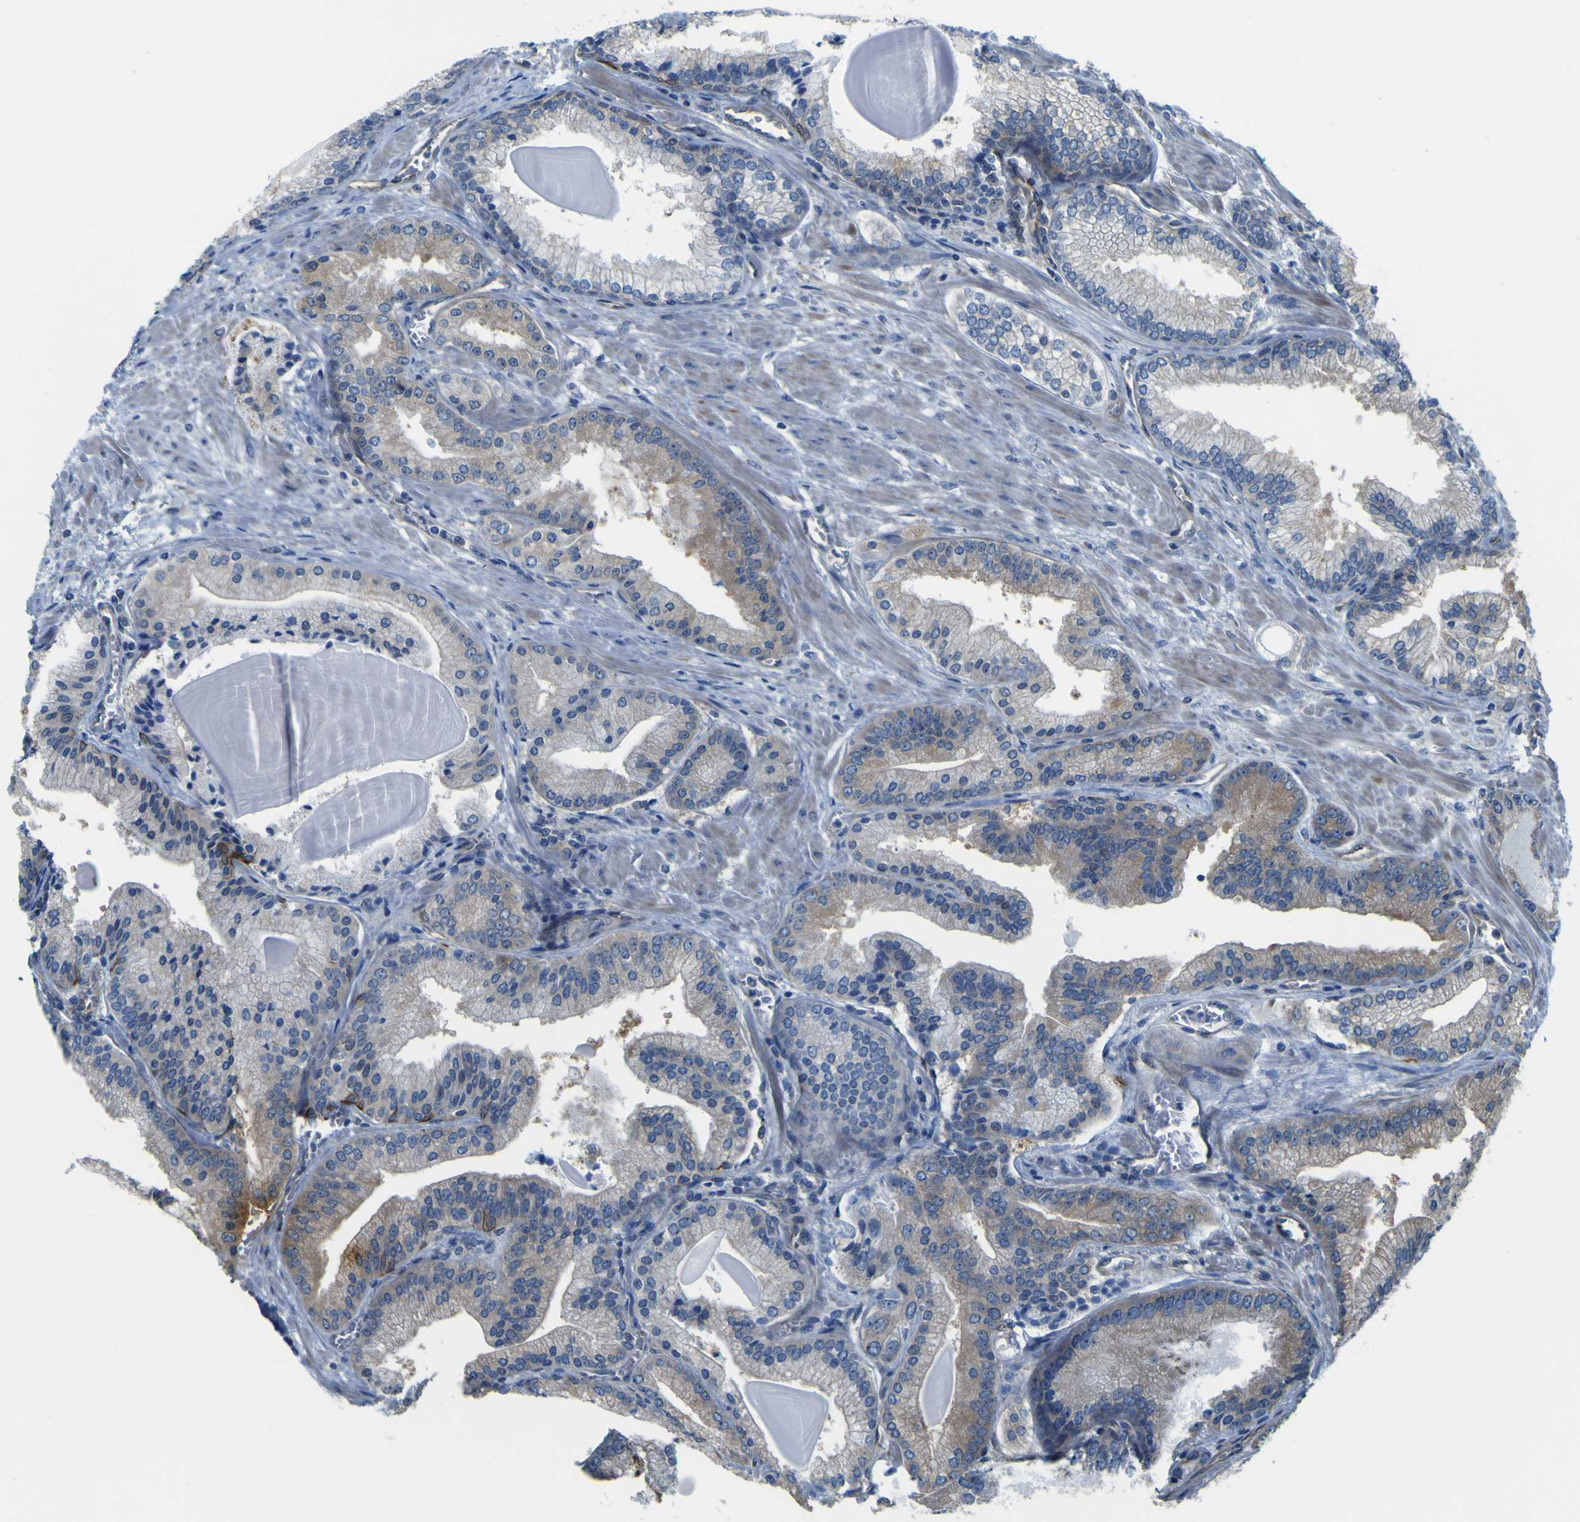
{"staining": {"intensity": "moderate", "quantity": "<25%", "location": "cytoplasmic/membranous"}, "tissue": "prostate cancer", "cell_type": "Tumor cells", "image_type": "cancer", "snomed": [{"axis": "morphology", "description": "Adenocarcinoma, Low grade"}, {"axis": "topography", "description": "Prostate"}], "caption": "Low-grade adenocarcinoma (prostate) stained for a protein (brown) displays moderate cytoplasmic/membranous positive staining in approximately <25% of tumor cells.", "gene": "JPH1", "patient": {"sex": "male", "age": 59}}